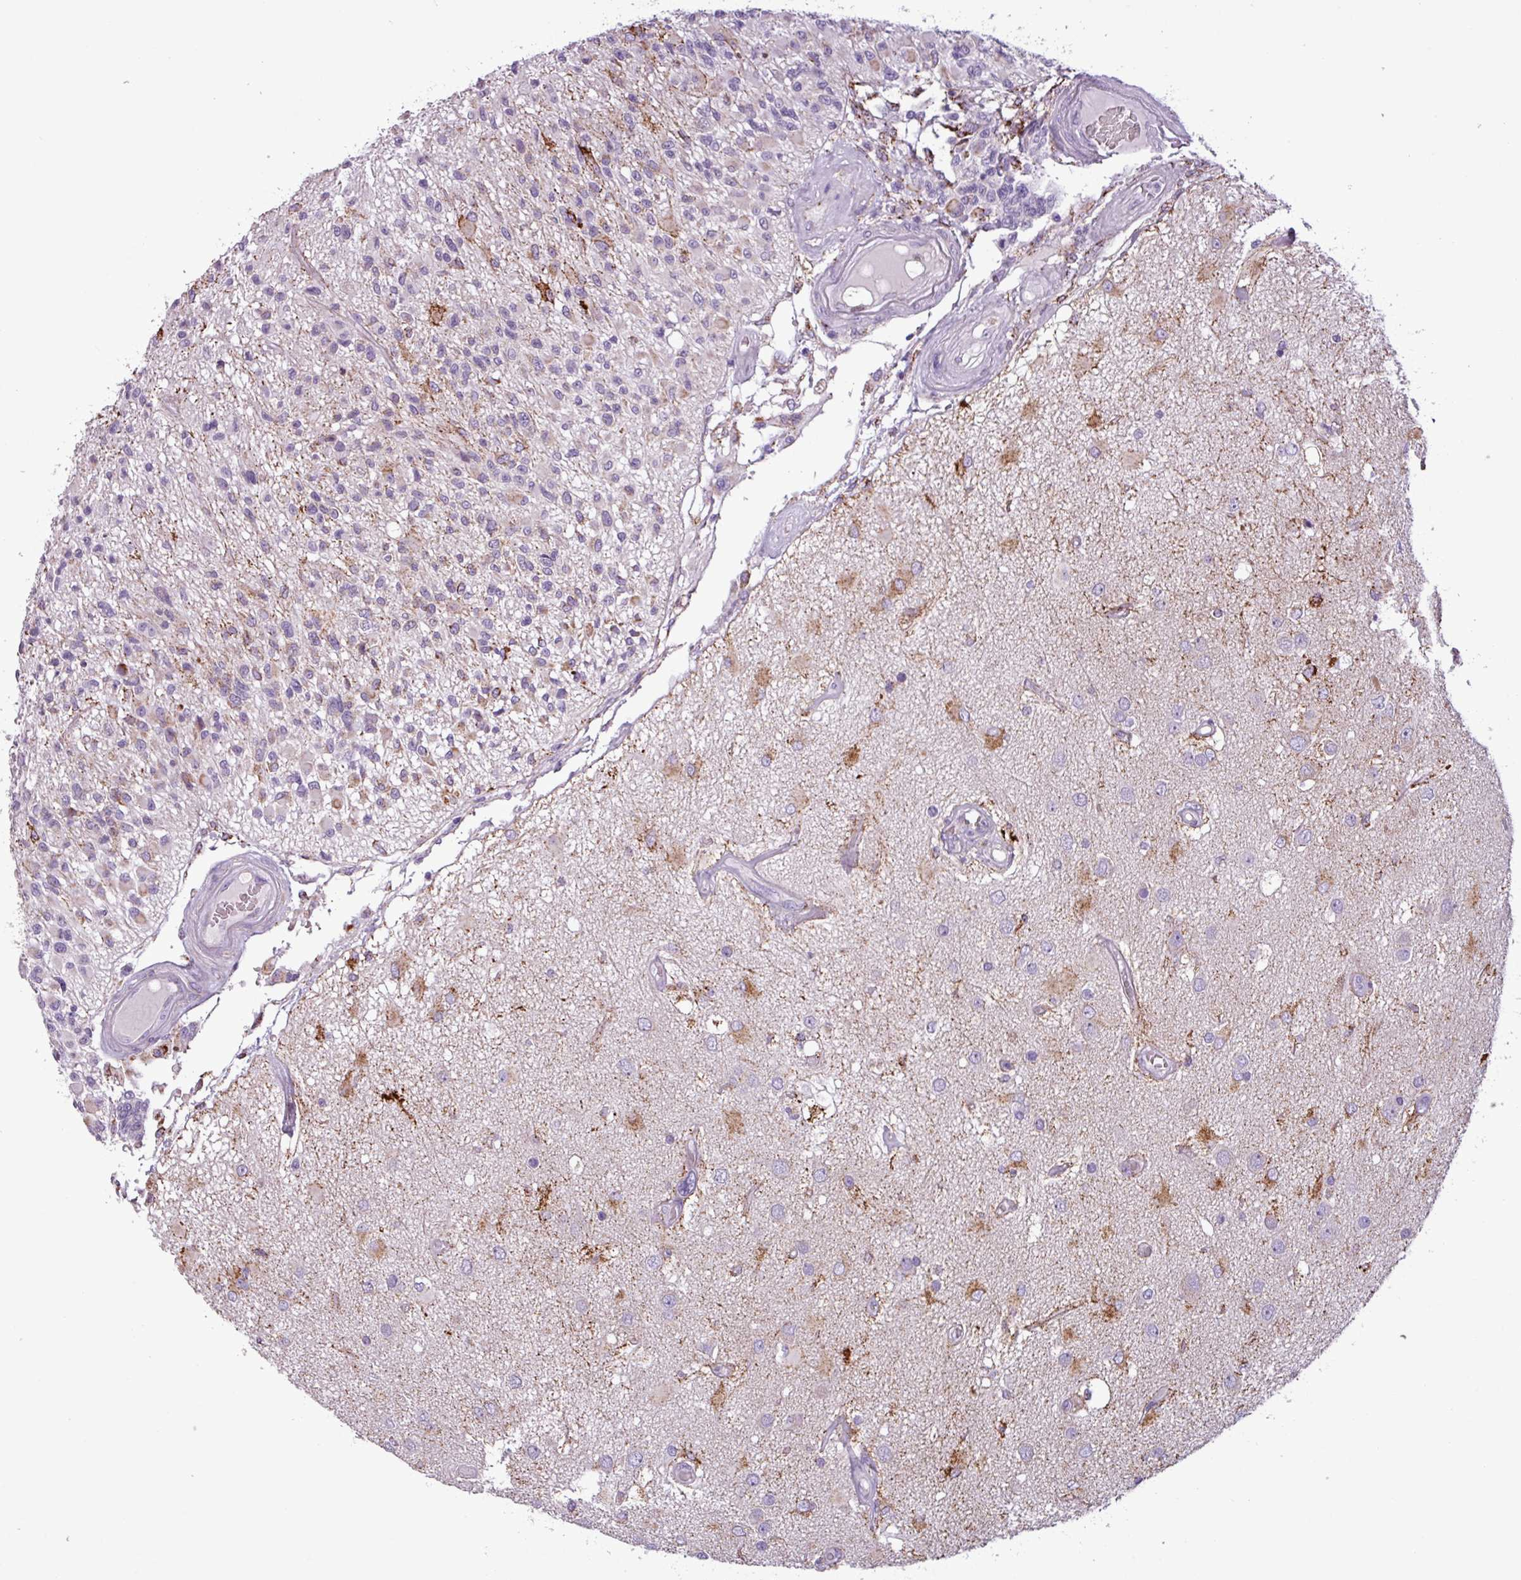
{"staining": {"intensity": "moderate", "quantity": "<25%", "location": "cytoplasmic/membranous"}, "tissue": "glioma", "cell_type": "Tumor cells", "image_type": "cancer", "snomed": [{"axis": "morphology", "description": "Glioma, malignant, High grade"}, {"axis": "morphology", "description": "Glioblastoma, NOS"}, {"axis": "topography", "description": "Brain"}], "caption": "Immunohistochemistry of glioma shows low levels of moderate cytoplasmic/membranous positivity in about <25% of tumor cells.", "gene": "ZNF667", "patient": {"sex": "male", "age": 60}}